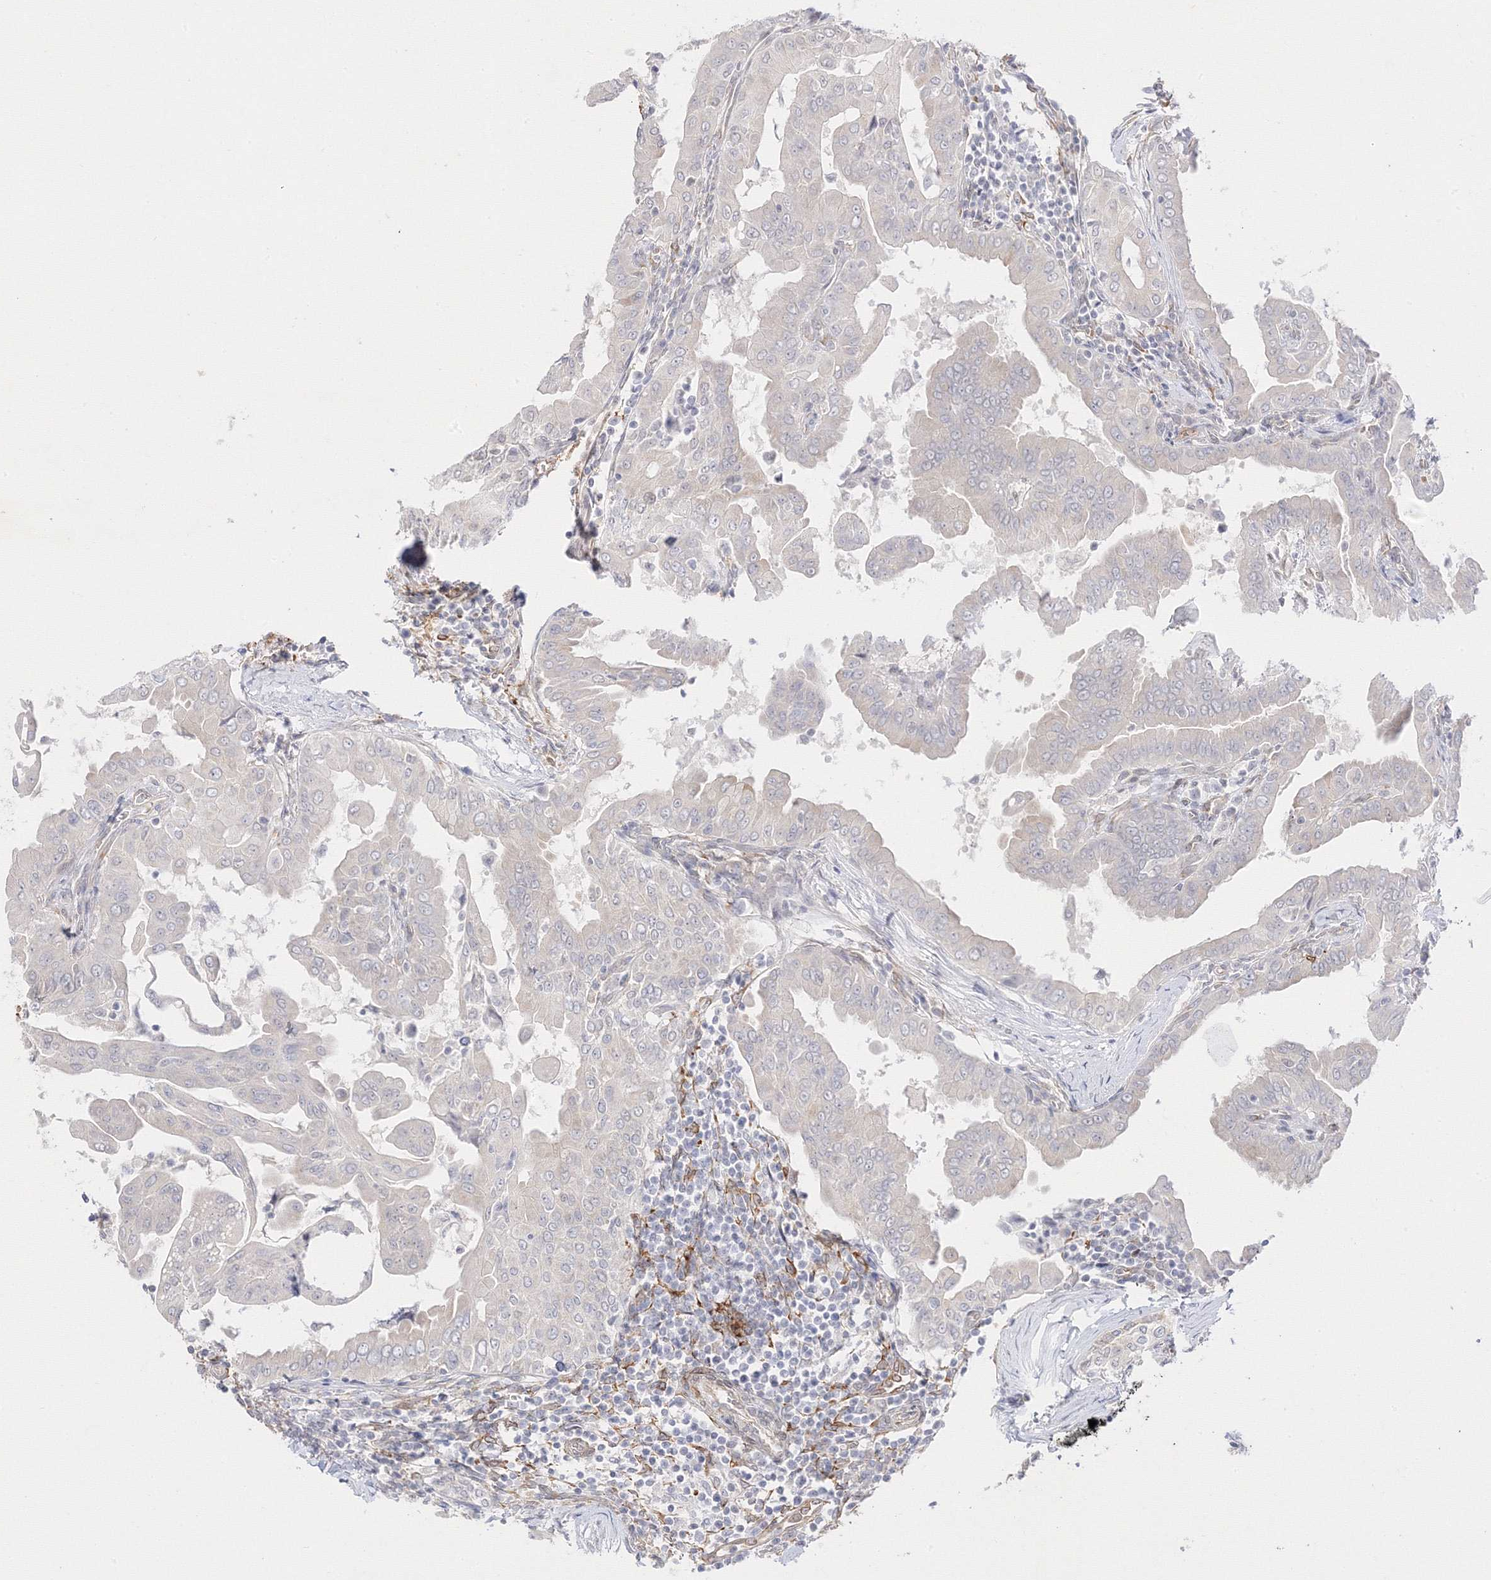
{"staining": {"intensity": "negative", "quantity": "none", "location": "none"}, "tissue": "thyroid cancer", "cell_type": "Tumor cells", "image_type": "cancer", "snomed": [{"axis": "morphology", "description": "Papillary adenocarcinoma, NOS"}, {"axis": "topography", "description": "Thyroid gland"}], "caption": "Human thyroid cancer stained for a protein using immunohistochemistry reveals no positivity in tumor cells.", "gene": "C2CD2", "patient": {"sex": "male", "age": 33}}